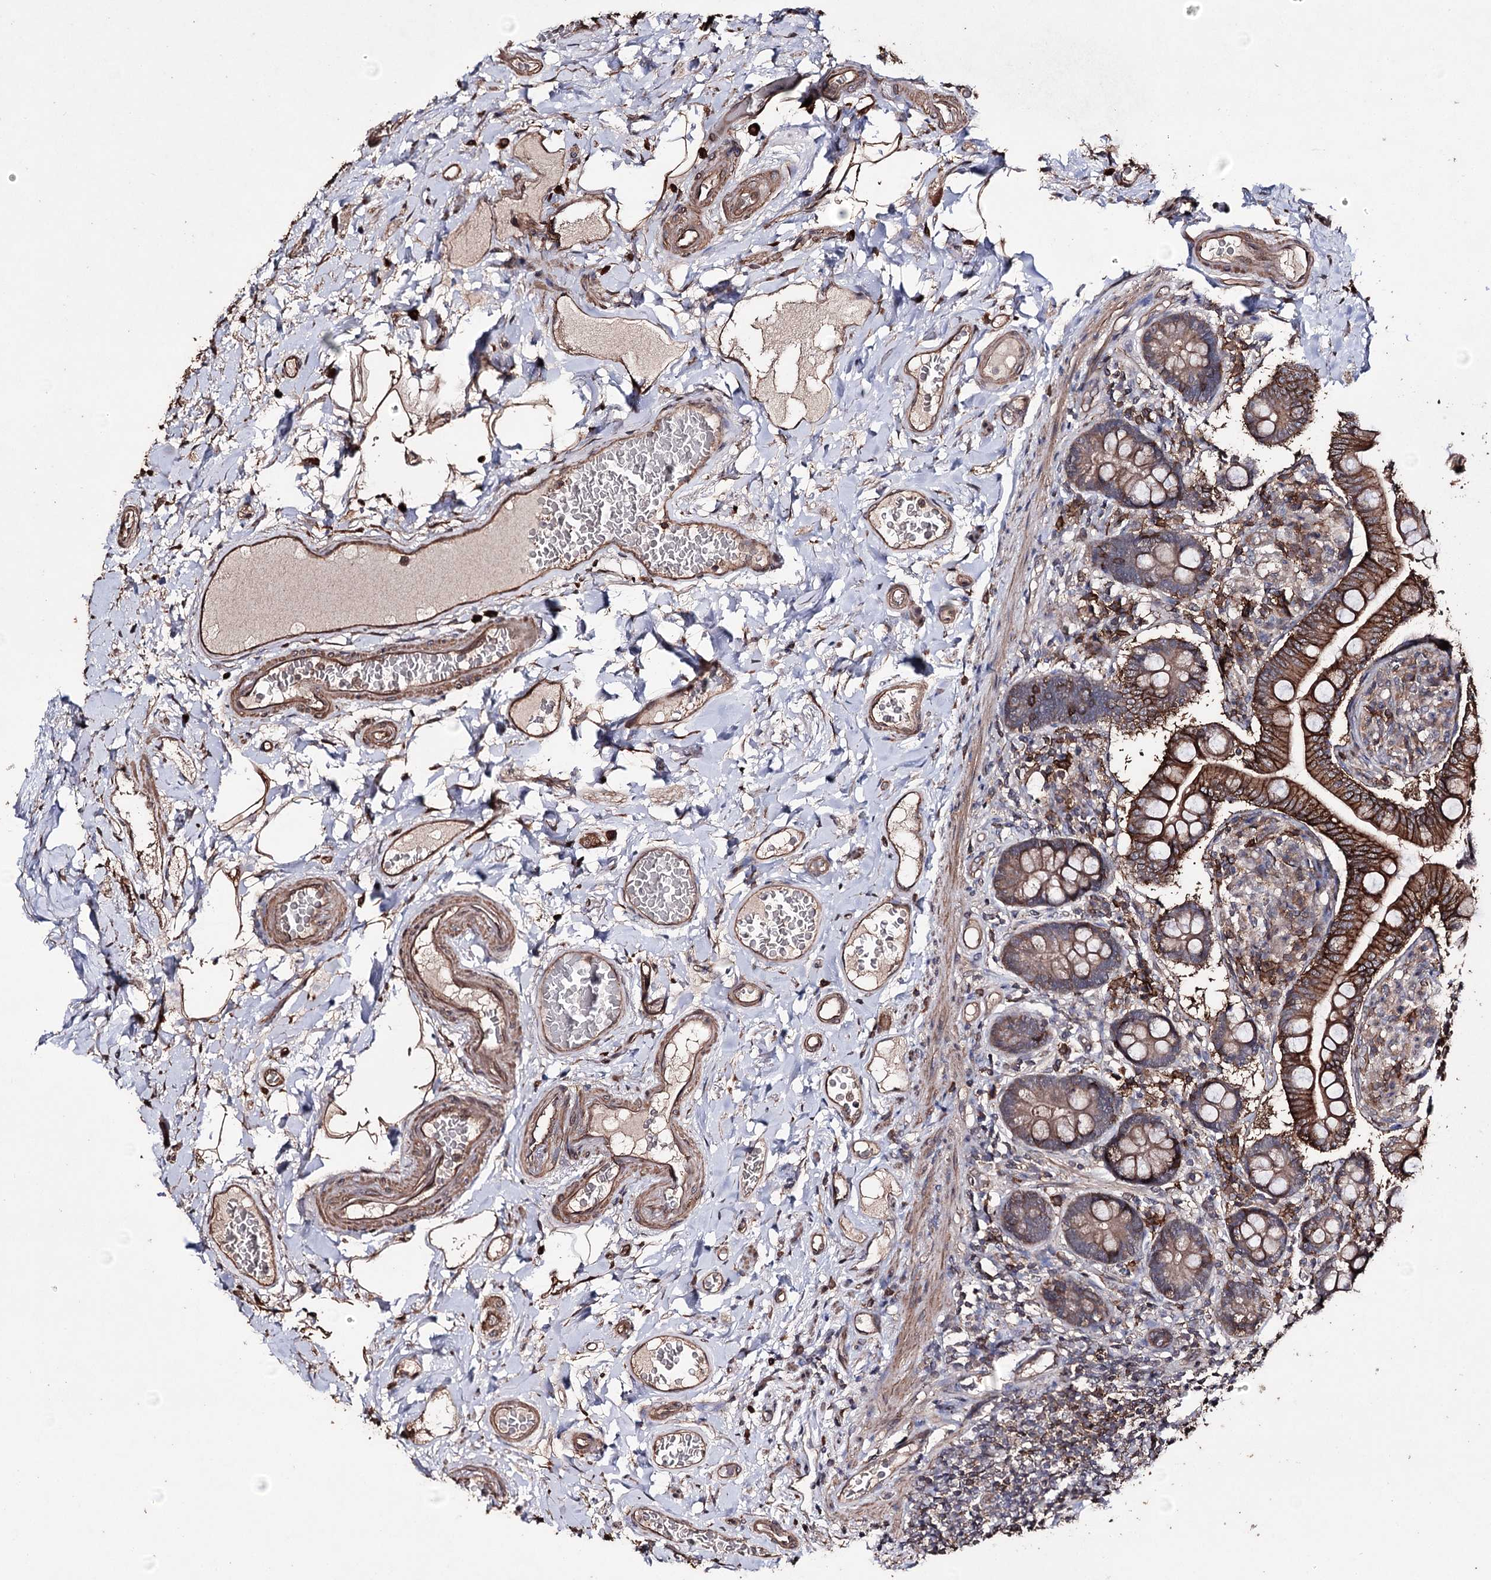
{"staining": {"intensity": "strong", "quantity": ">75%", "location": "cytoplasmic/membranous"}, "tissue": "small intestine", "cell_type": "Glandular cells", "image_type": "normal", "snomed": [{"axis": "morphology", "description": "Normal tissue, NOS"}, {"axis": "topography", "description": "Small intestine"}], "caption": "Protein analysis of normal small intestine displays strong cytoplasmic/membranous expression in approximately >75% of glandular cells.", "gene": "ZNF662", "patient": {"sex": "female", "age": 64}}